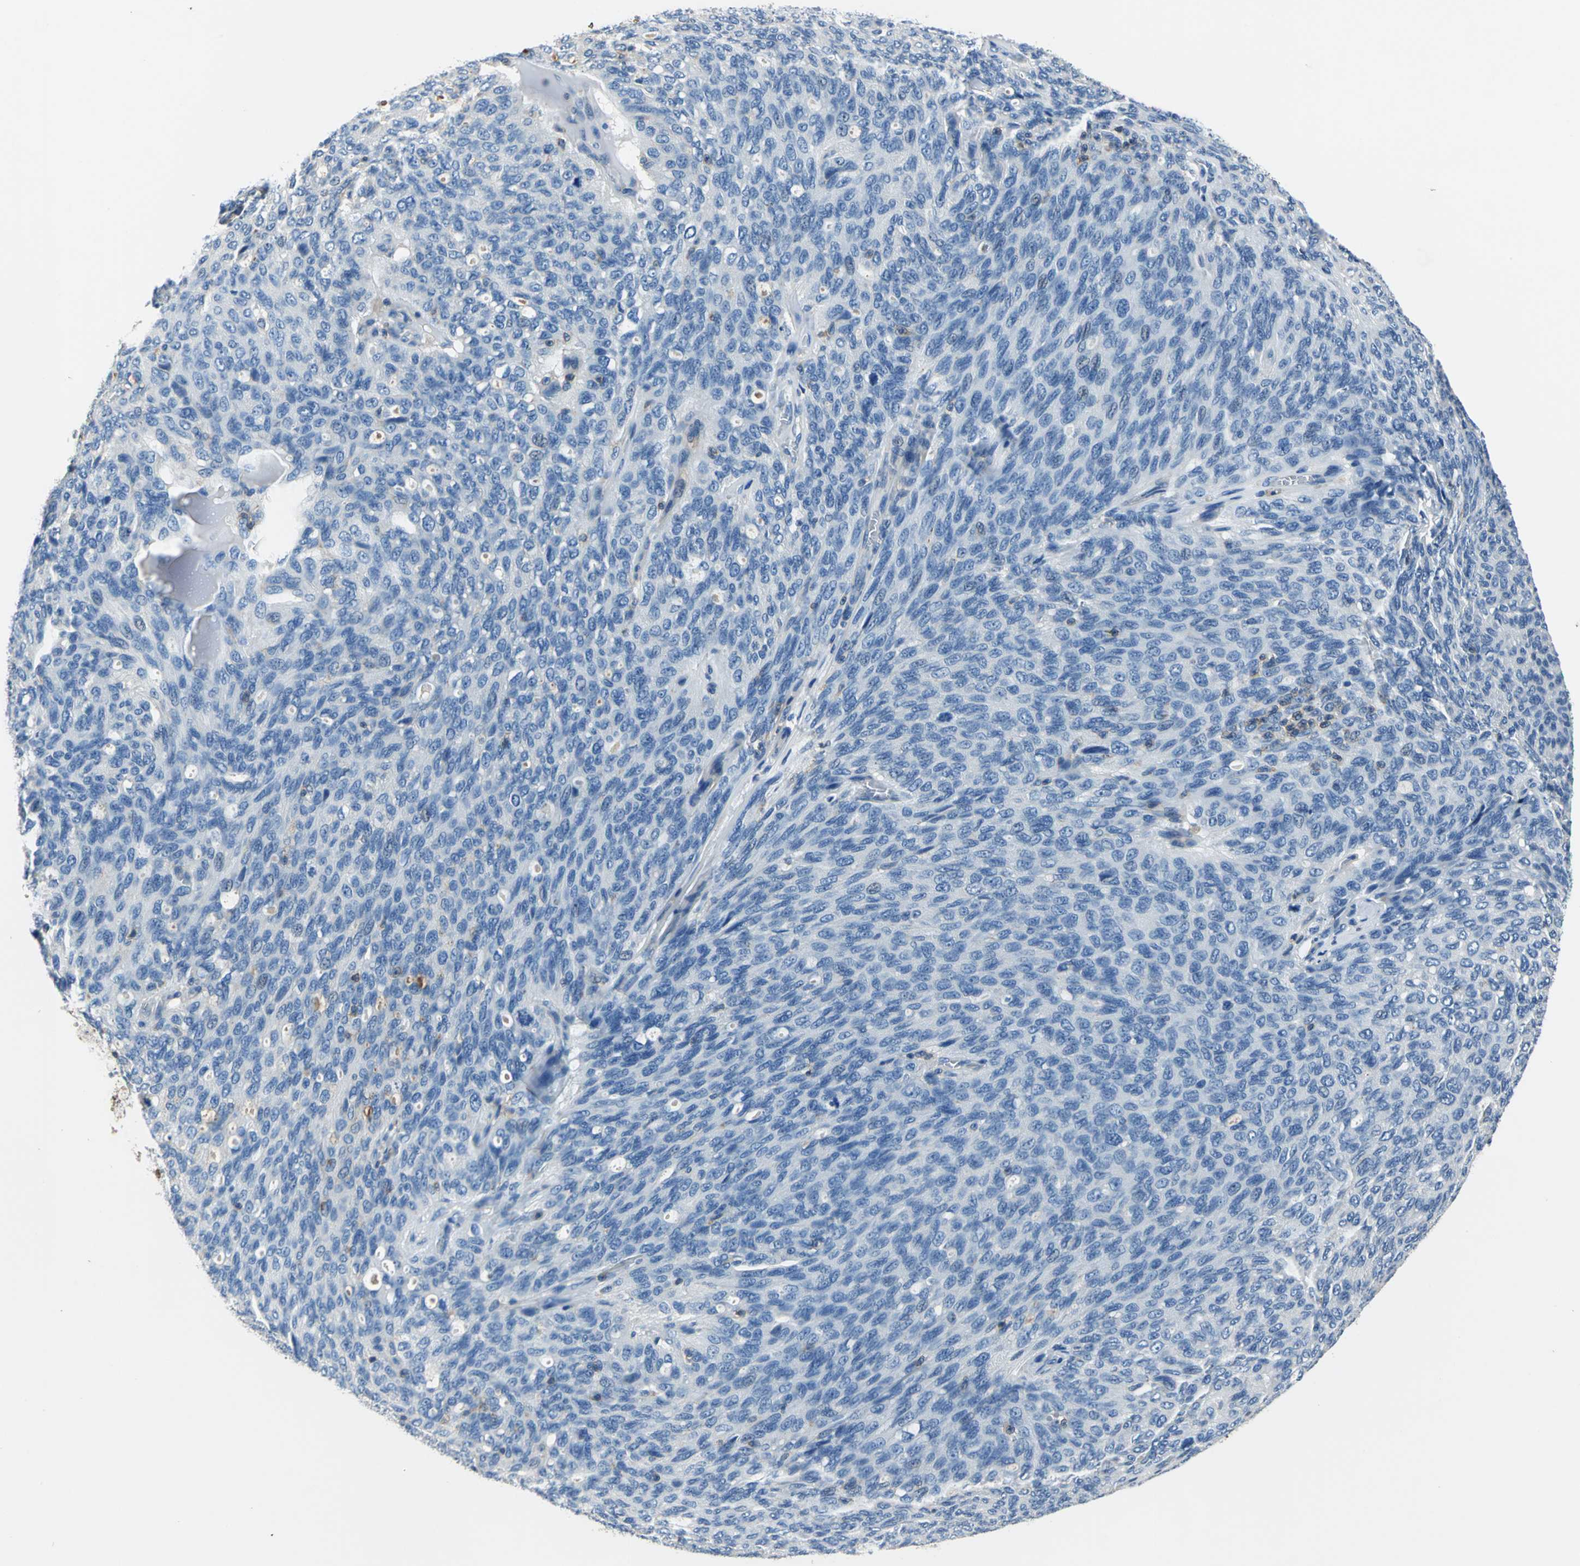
{"staining": {"intensity": "negative", "quantity": "none", "location": "none"}, "tissue": "ovarian cancer", "cell_type": "Tumor cells", "image_type": "cancer", "snomed": [{"axis": "morphology", "description": "Carcinoma, endometroid"}, {"axis": "topography", "description": "Ovary"}], "caption": "The micrograph shows no staining of tumor cells in ovarian endometroid carcinoma. (DAB (3,3'-diaminobenzidine) IHC with hematoxylin counter stain).", "gene": "SEPTIN6", "patient": {"sex": "female", "age": 60}}